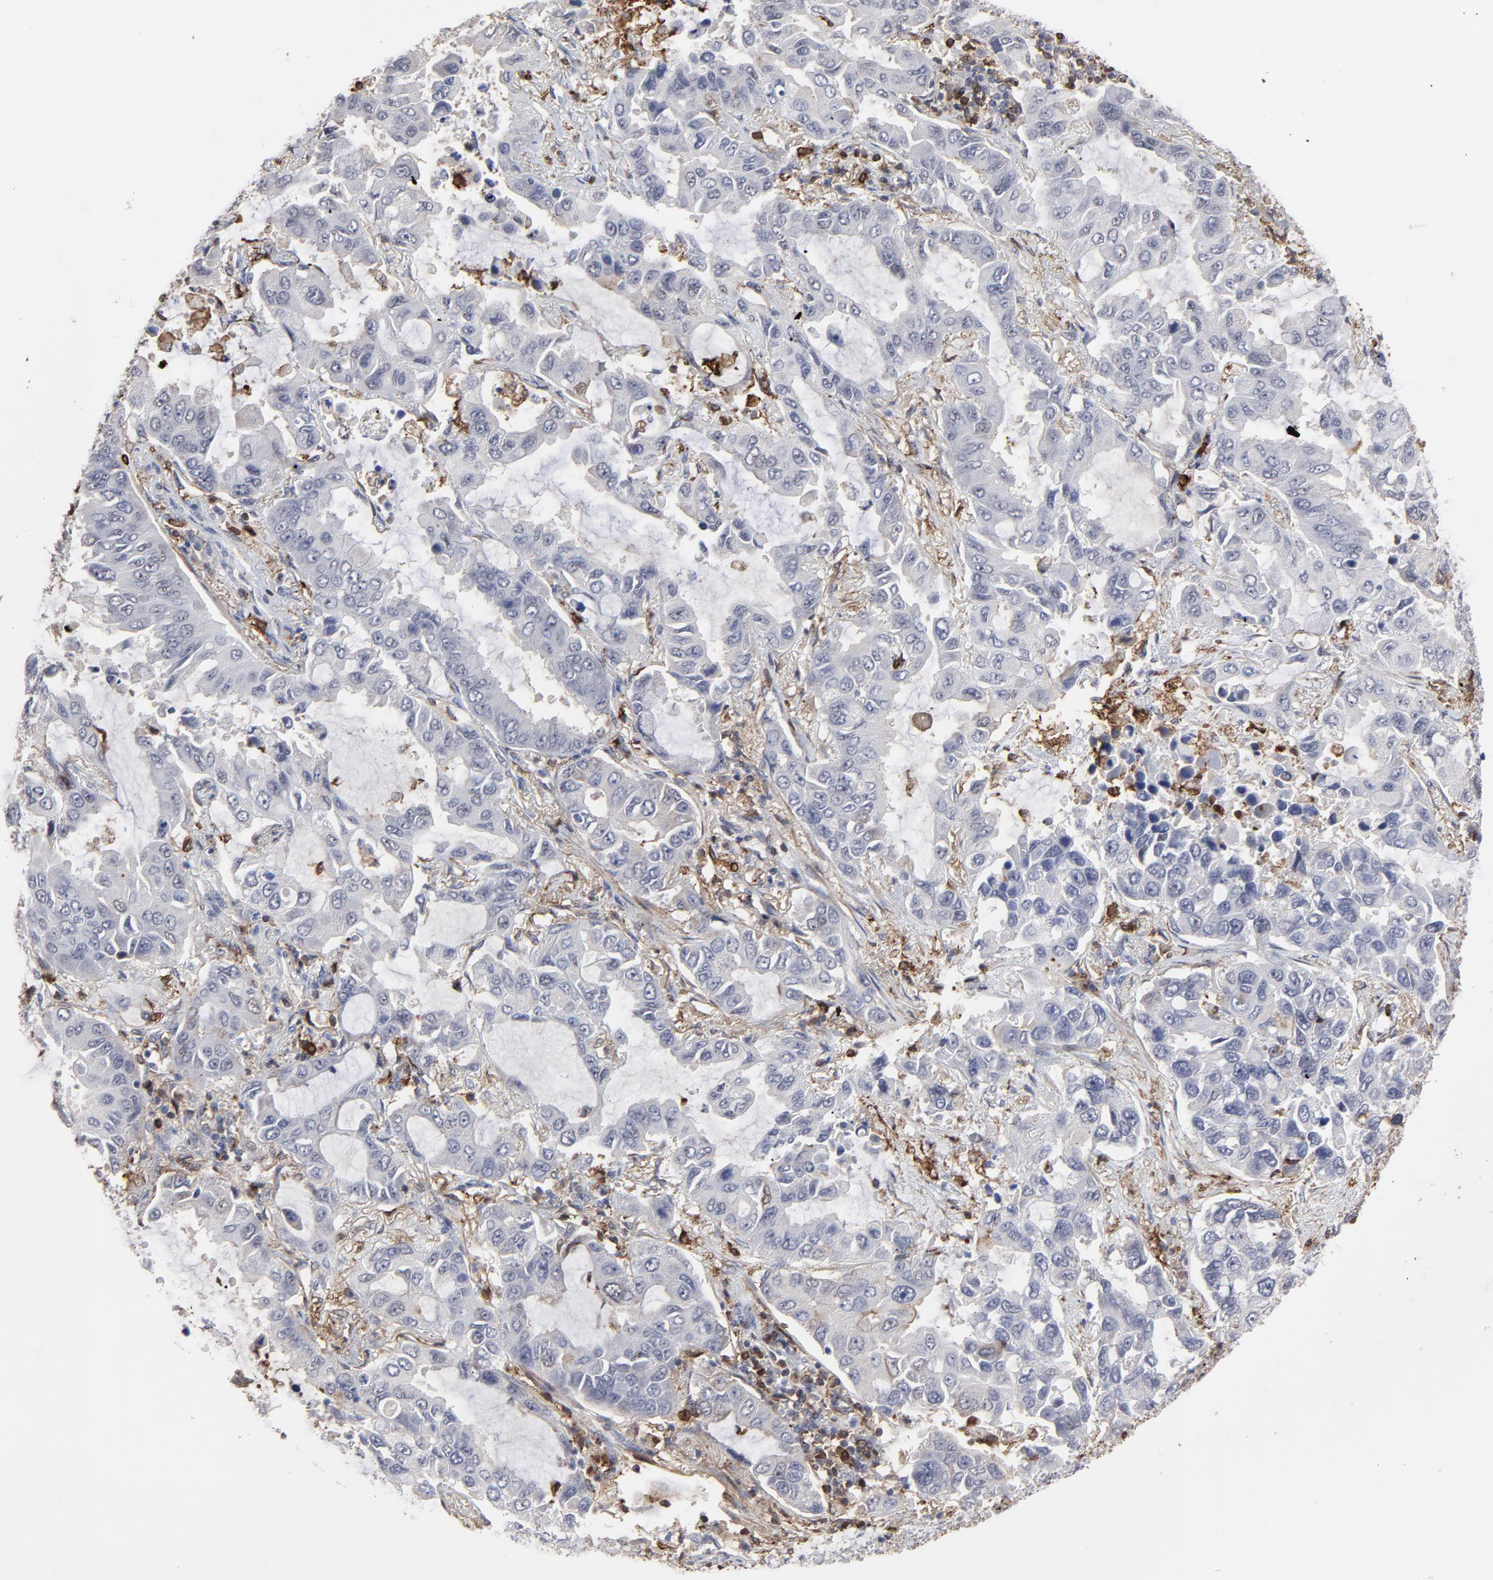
{"staining": {"intensity": "negative", "quantity": "none", "location": "none"}, "tissue": "lung cancer", "cell_type": "Tumor cells", "image_type": "cancer", "snomed": [{"axis": "morphology", "description": "Adenocarcinoma, NOS"}, {"axis": "topography", "description": "Lung"}], "caption": "High magnification brightfield microscopy of adenocarcinoma (lung) stained with DAB (brown) and counterstained with hematoxylin (blue): tumor cells show no significant expression.", "gene": "SLC6A14", "patient": {"sex": "male", "age": 64}}